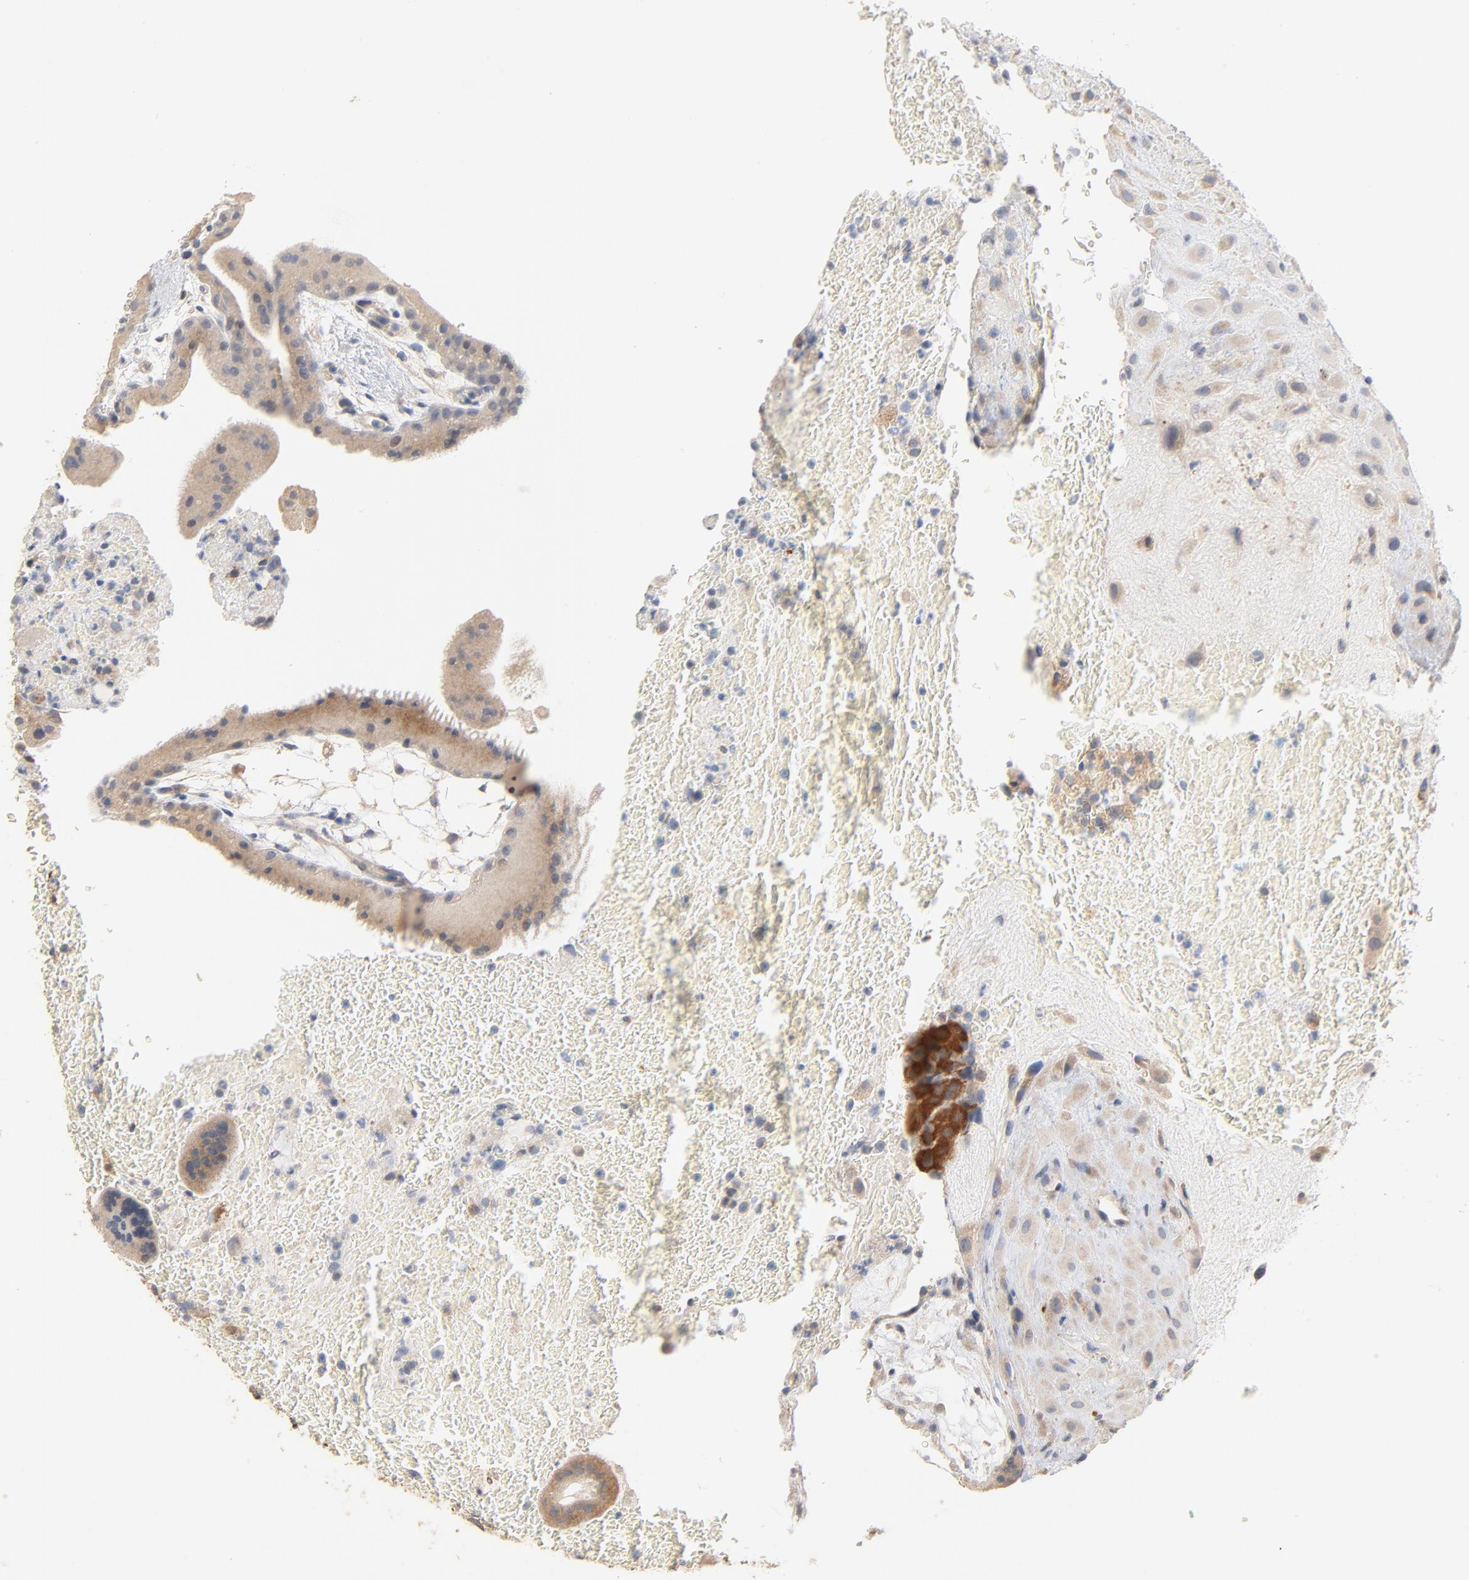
{"staining": {"intensity": "negative", "quantity": "none", "location": "none"}, "tissue": "placenta", "cell_type": "Decidual cells", "image_type": "normal", "snomed": [{"axis": "morphology", "description": "Normal tissue, NOS"}, {"axis": "topography", "description": "Placenta"}], "caption": "An image of human placenta is negative for staining in decidual cells. (Stains: DAB (3,3'-diaminobenzidine) immunohistochemistry (IHC) with hematoxylin counter stain, Microscopy: brightfield microscopy at high magnification).", "gene": "ZDHHC8", "patient": {"sex": "female", "age": 19}}